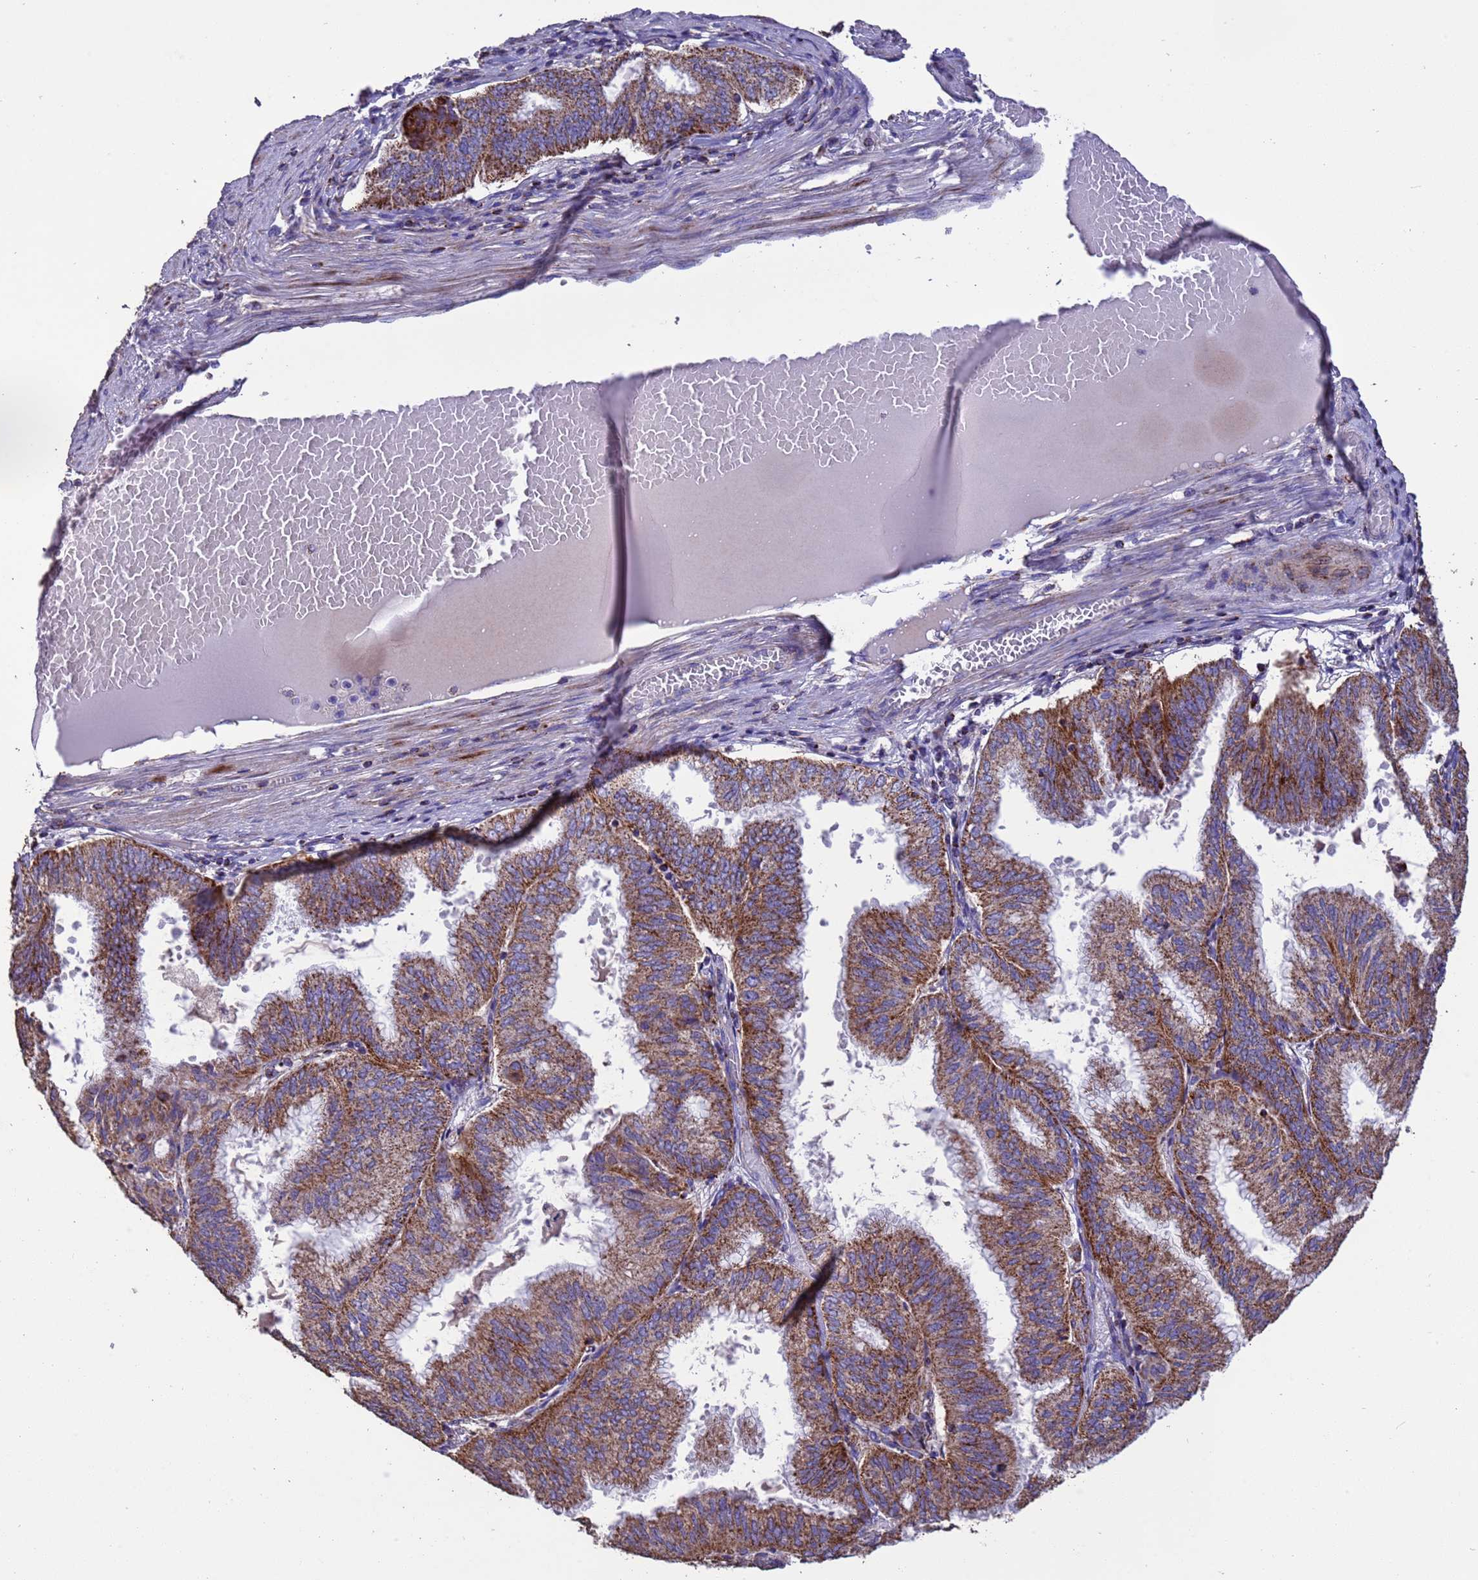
{"staining": {"intensity": "strong", "quantity": ">75%", "location": "cytoplasmic/membranous"}, "tissue": "endometrial cancer", "cell_type": "Tumor cells", "image_type": "cancer", "snomed": [{"axis": "morphology", "description": "Adenocarcinoma, NOS"}, {"axis": "topography", "description": "Endometrium"}], "caption": "Strong cytoplasmic/membranous protein positivity is seen in about >75% of tumor cells in endometrial cancer (adenocarcinoma).", "gene": "ZNFX1", "patient": {"sex": "female", "age": 49}}